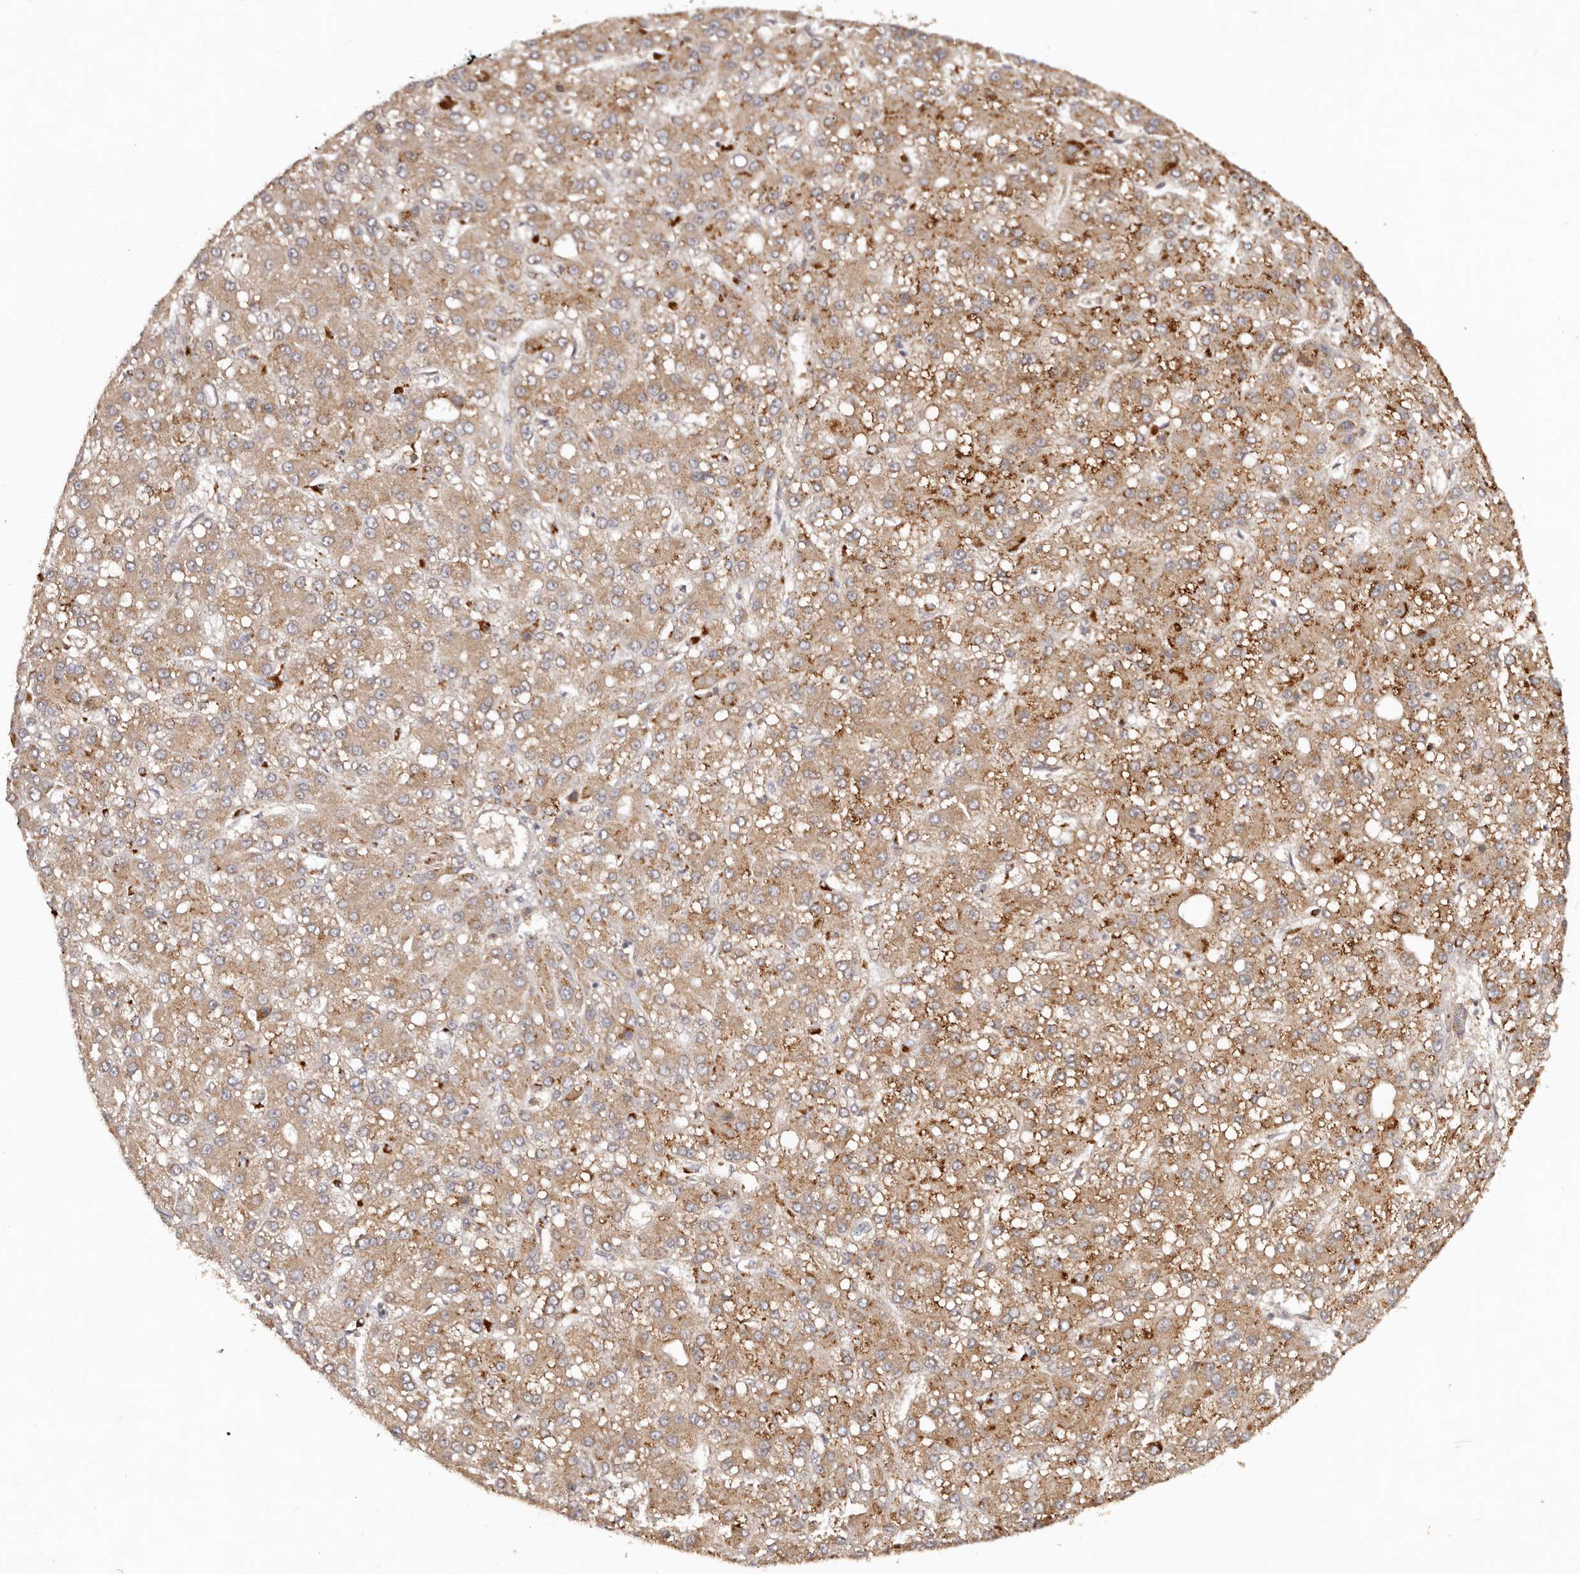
{"staining": {"intensity": "moderate", "quantity": ">75%", "location": "cytoplasmic/membranous"}, "tissue": "liver cancer", "cell_type": "Tumor cells", "image_type": "cancer", "snomed": [{"axis": "morphology", "description": "Carcinoma, Hepatocellular, NOS"}, {"axis": "topography", "description": "Liver"}], "caption": "This image shows IHC staining of human liver cancer (hepatocellular carcinoma), with medium moderate cytoplasmic/membranous staining in about >75% of tumor cells.", "gene": "PKIB", "patient": {"sex": "male", "age": 67}}